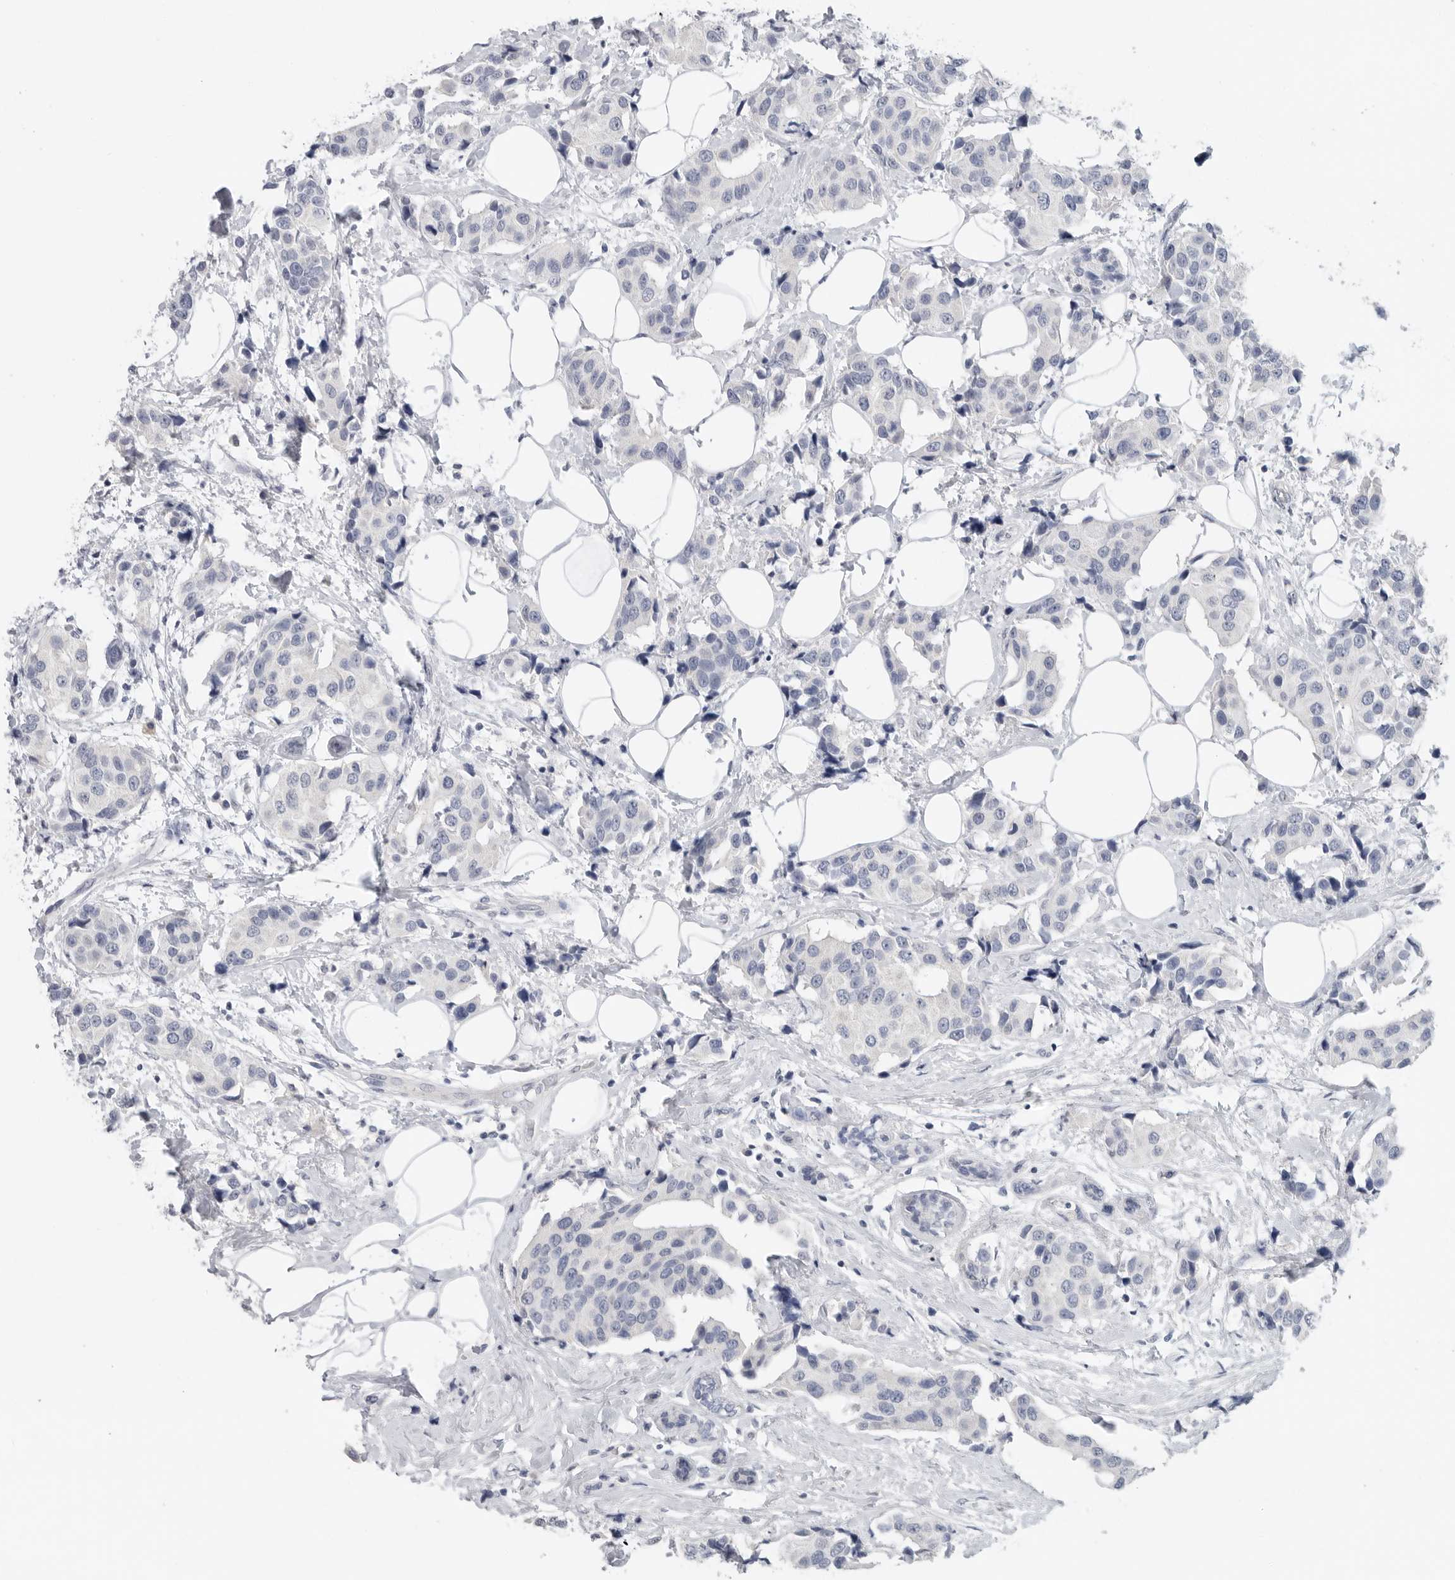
{"staining": {"intensity": "negative", "quantity": "none", "location": "none"}, "tissue": "breast cancer", "cell_type": "Tumor cells", "image_type": "cancer", "snomed": [{"axis": "morphology", "description": "Normal tissue, NOS"}, {"axis": "morphology", "description": "Duct carcinoma"}, {"axis": "topography", "description": "Breast"}], "caption": "Human breast cancer (infiltrating ductal carcinoma) stained for a protein using immunohistochemistry displays no expression in tumor cells.", "gene": "REG4", "patient": {"sex": "female", "age": 39}}